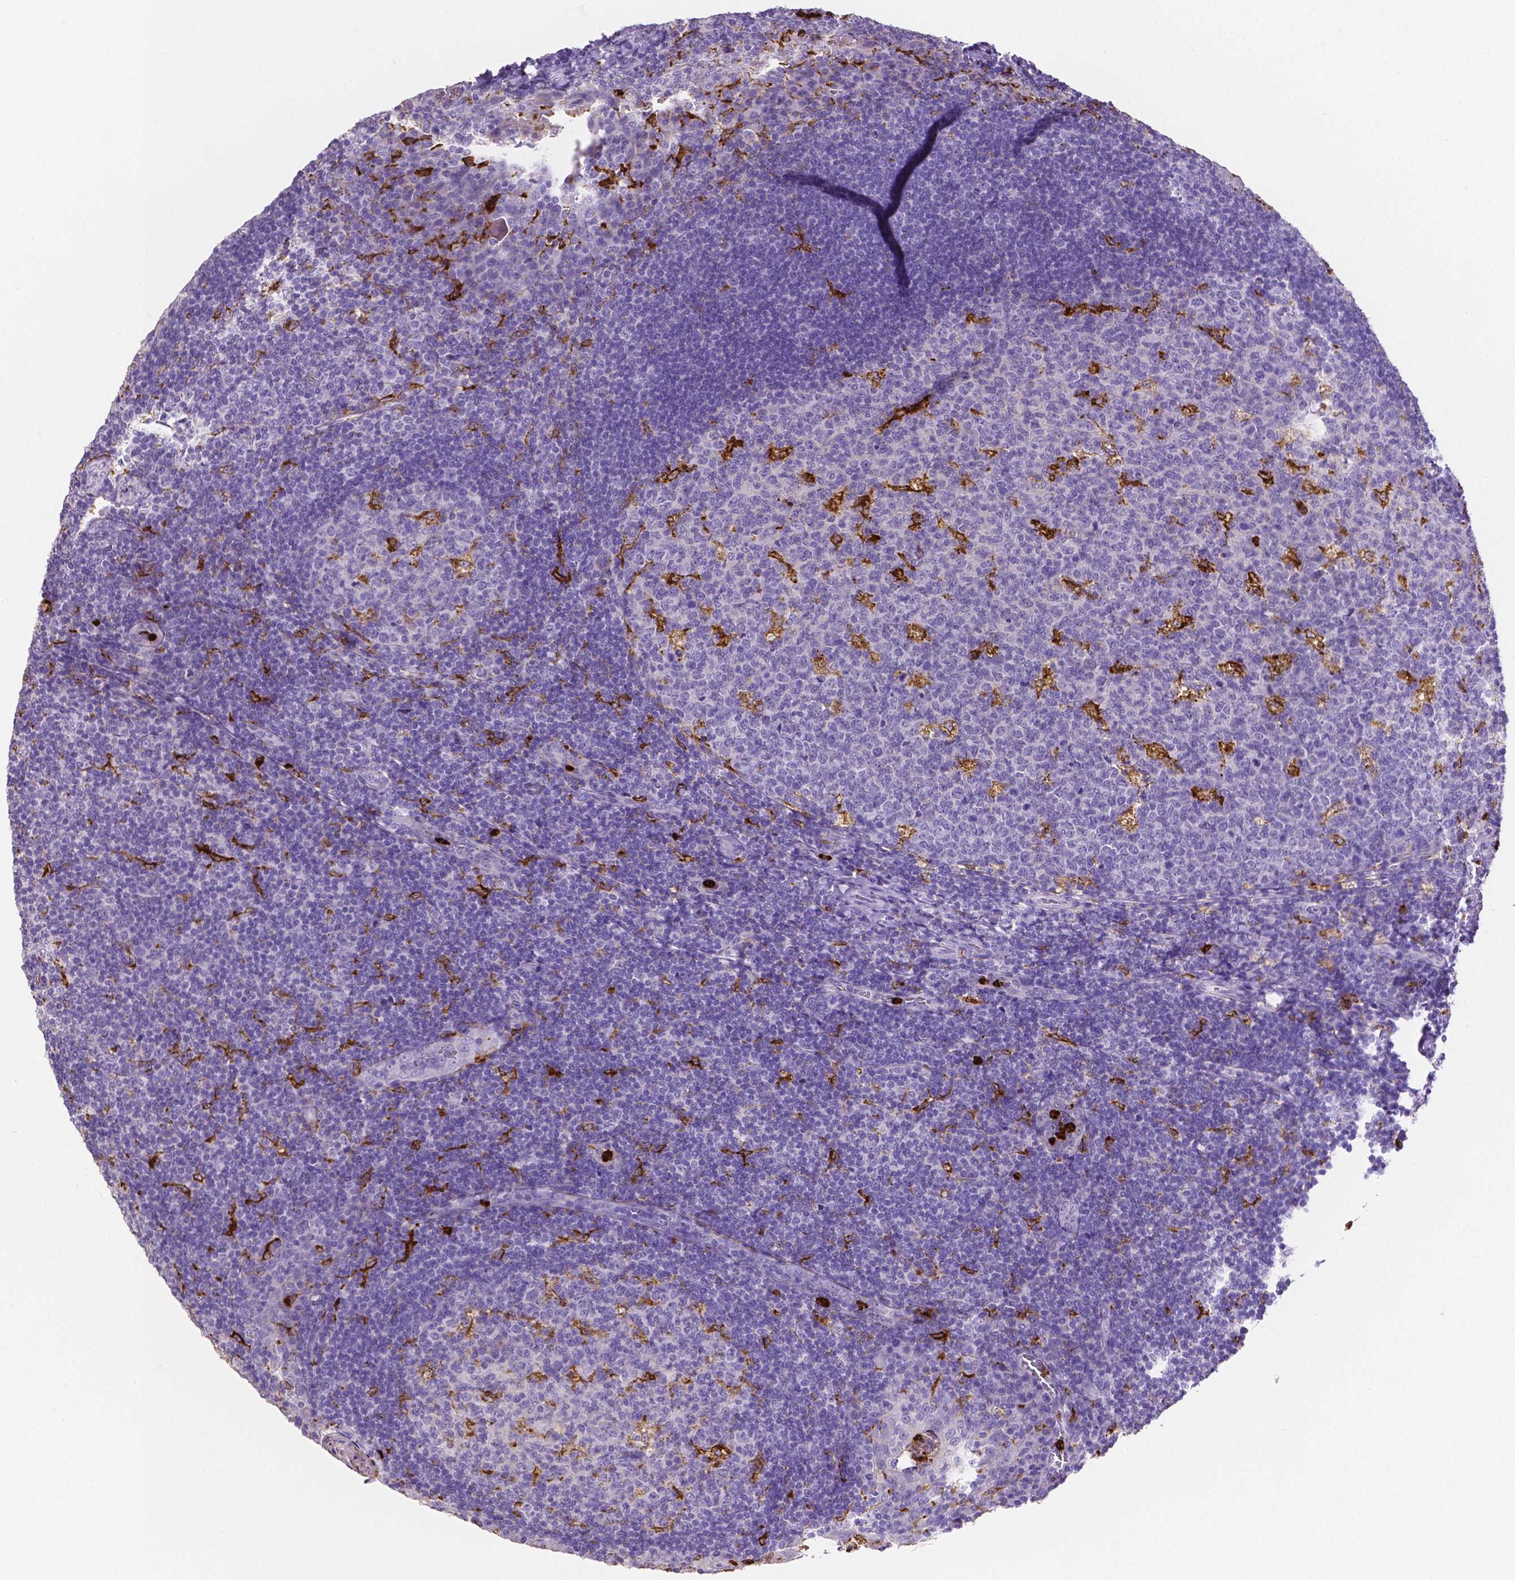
{"staining": {"intensity": "strong", "quantity": "<25%", "location": "cytoplasmic/membranous"}, "tissue": "tonsil", "cell_type": "Germinal center cells", "image_type": "normal", "snomed": [{"axis": "morphology", "description": "Normal tissue, NOS"}, {"axis": "topography", "description": "Tonsil"}], "caption": "Germinal center cells display medium levels of strong cytoplasmic/membranous expression in approximately <25% of cells in normal human tonsil. The staining is performed using DAB (3,3'-diaminobenzidine) brown chromogen to label protein expression. The nuclei are counter-stained blue using hematoxylin.", "gene": "MMP9", "patient": {"sex": "male", "age": 17}}